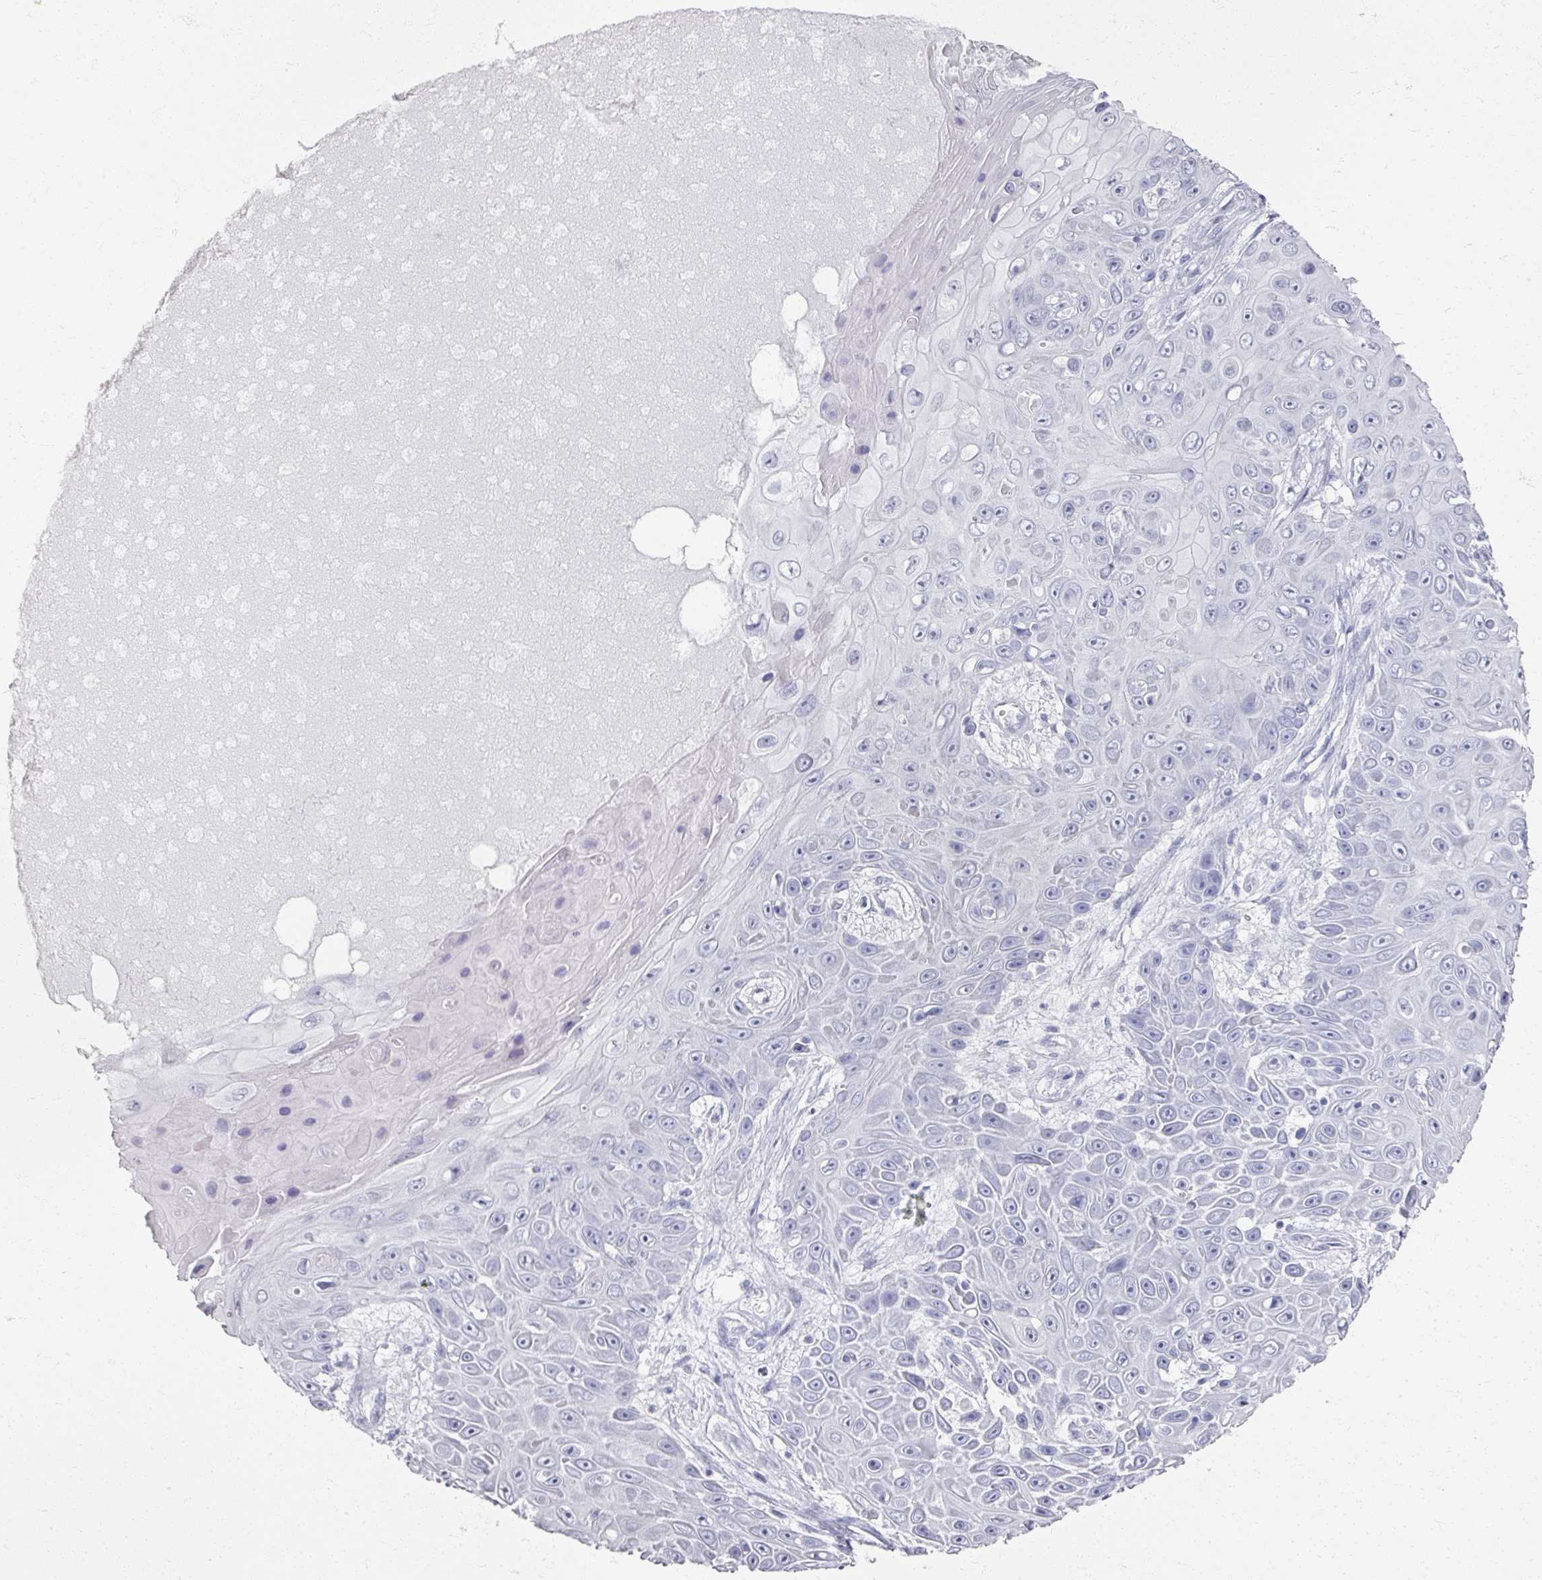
{"staining": {"intensity": "negative", "quantity": "none", "location": "none"}, "tissue": "skin cancer", "cell_type": "Tumor cells", "image_type": "cancer", "snomed": [{"axis": "morphology", "description": "Squamous cell carcinoma, NOS"}, {"axis": "topography", "description": "Skin"}], "caption": "Immunohistochemistry (IHC) photomicrograph of skin squamous cell carcinoma stained for a protein (brown), which shows no positivity in tumor cells.", "gene": "PSKH1", "patient": {"sex": "male", "age": 82}}